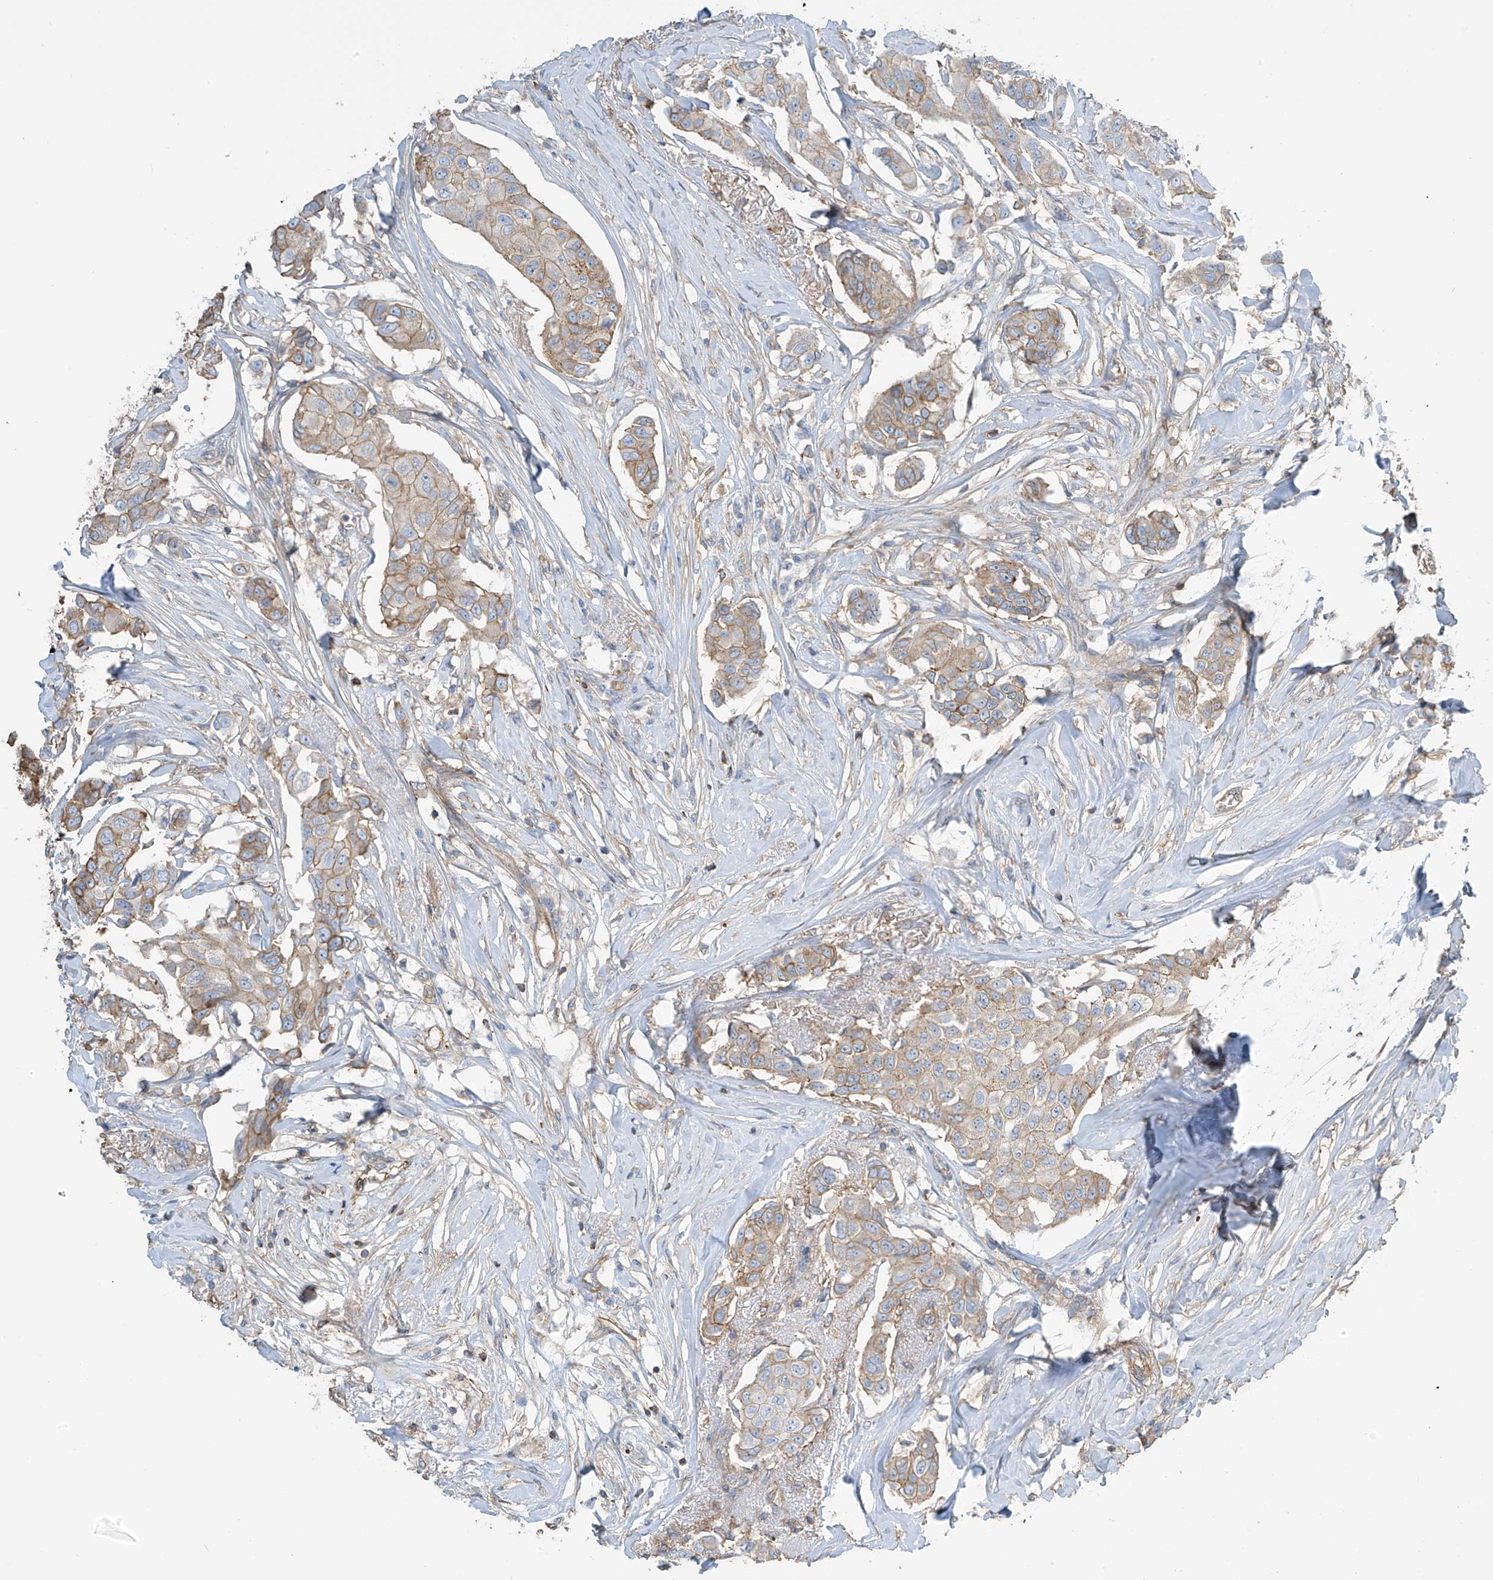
{"staining": {"intensity": "weak", "quantity": ">75%", "location": "cytoplasmic/membranous"}, "tissue": "breast cancer", "cell_type": "Tumor cells", "image_type": "cancer", "snomed": [{"axis": "morphology", "description": "Duct carcinoma"}, {"axis": "topography", "description": "Breast"}], "caption": "Immunohistochemistry (IHC) (DAB (3,3'-diaminobenzidine)) staining of intraductal carcinoma (breast) exhibits weak cytoplasmic/membranous protein staining in approximately >75% of tumor cells. The staining was performed using DAB to visualize the protein expression in brown, while the nuclei were stained in blue with hematoxylin (Magnification: 20x).", "gene": "ZNF846", "patient": {"sex": "female", "age": 80}}